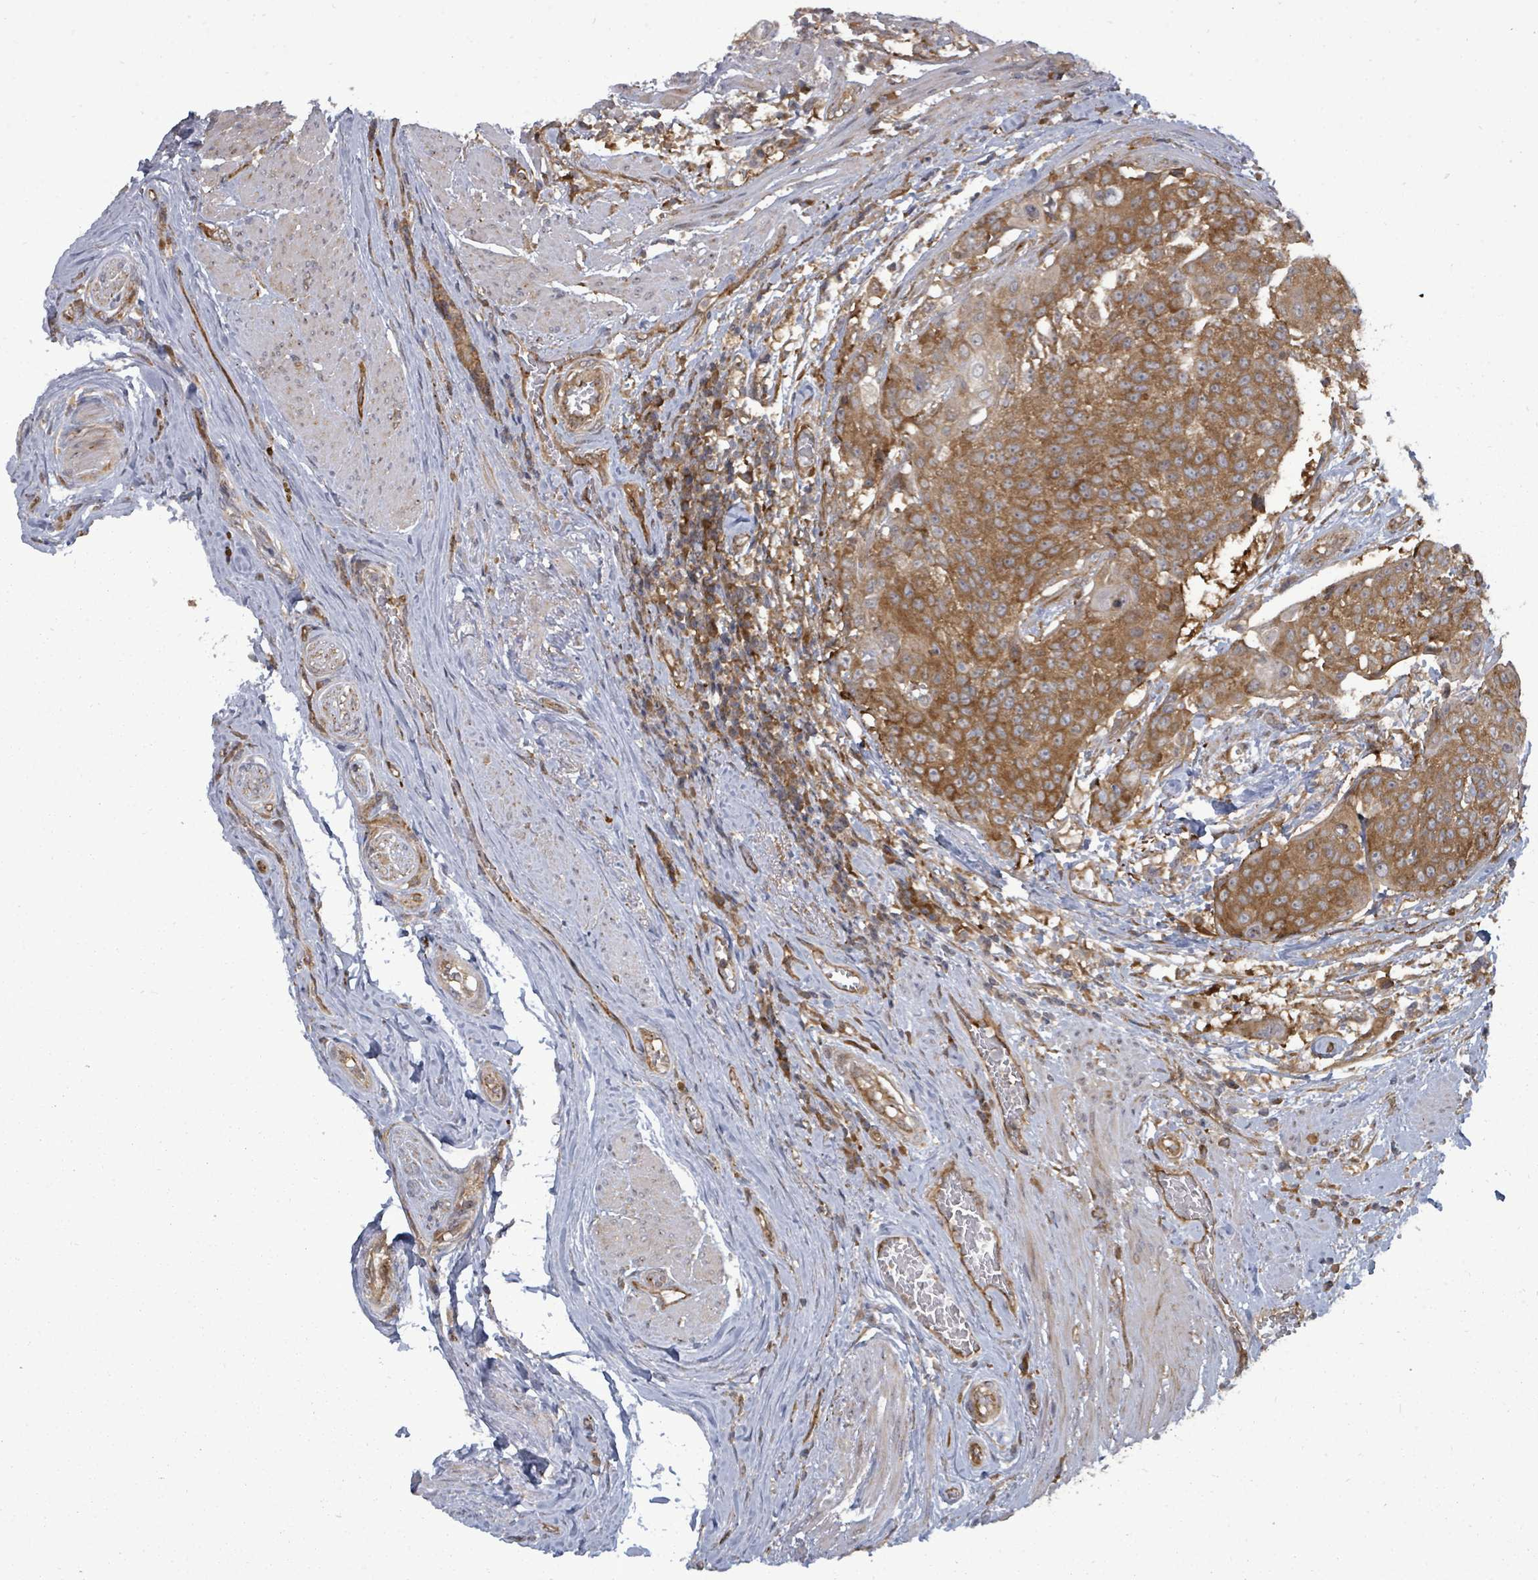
{"staining": {"intensity": "moderate", "quantity": ">75%", "location": "cytoplasmic/membranous"}, "tissue": "urothelial cancer", "cell_type": "Tumor cells", "image_type": "cancer", "snomed": [{"axis": "morphology", "description": "Urothelial carcinoma, High grade"}, {"axis": "topography", "description": "Urinary bladder"}], "caption": "Urothelial cancer stained with IHC reveals moderate cytoplasmic/membranous staining in about >75% of tumor cells.", "gene": "EIF3C", "patient": {"sex": "female", "age": 63}}